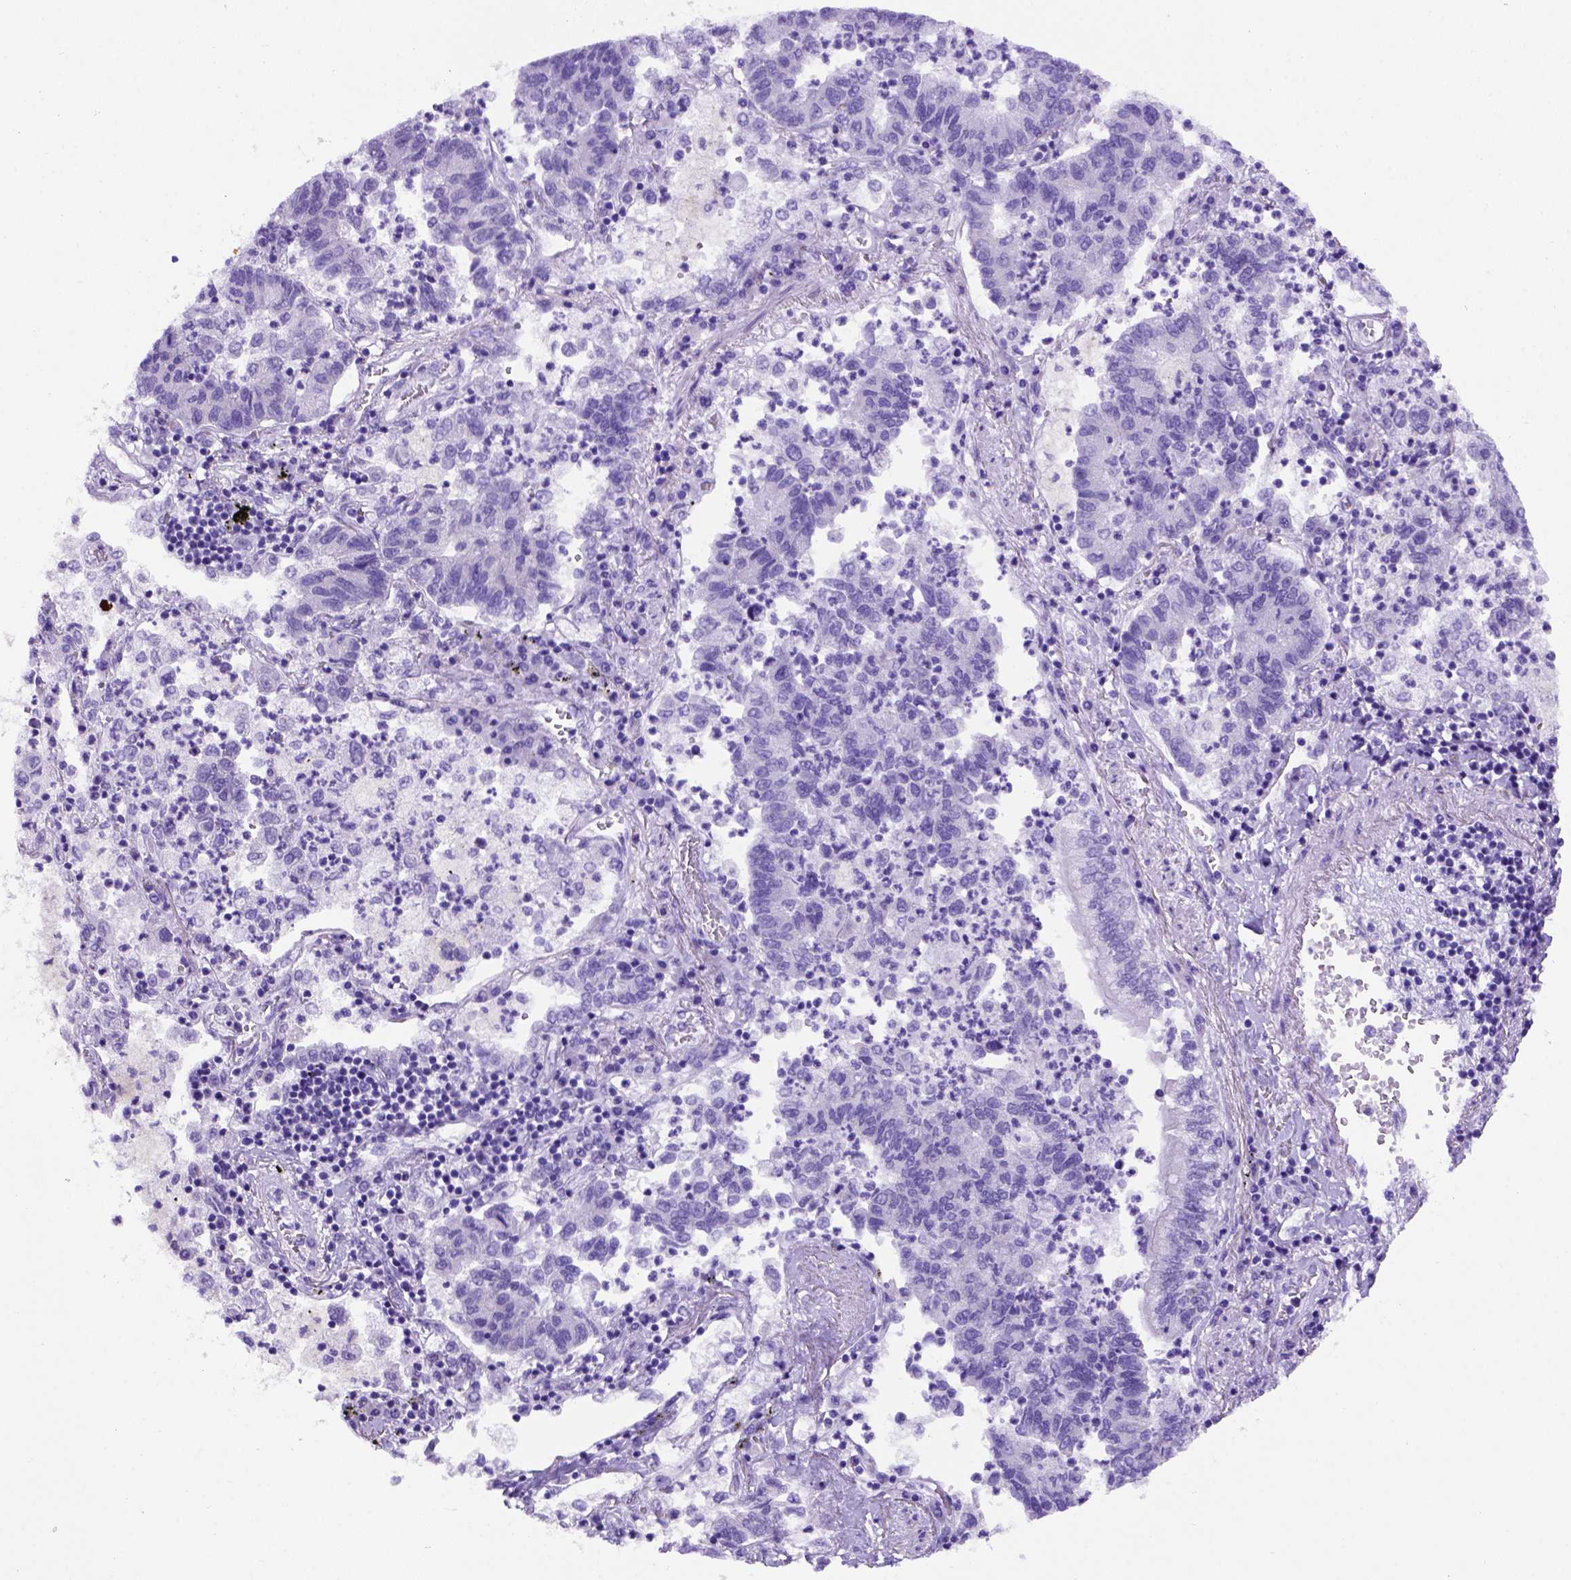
{"staining": {"intensity": "negative", "quantity": "none", "location": "none"}, "tissue": "lung cancer", "cell_type": "Tumor cells", "image_type": "cancer", "snomed": [{"axis": "morphology", "description": "Adenocarcinoma, NOS"}, {"axis": "topography", "description": "Lung"}], "caption": "Micrograph shows no protein expression in tumor cells of lung adenocarcinoma tissue.", "gene": "FOXI1", "patient": {"sex": "female", "age": 57}}